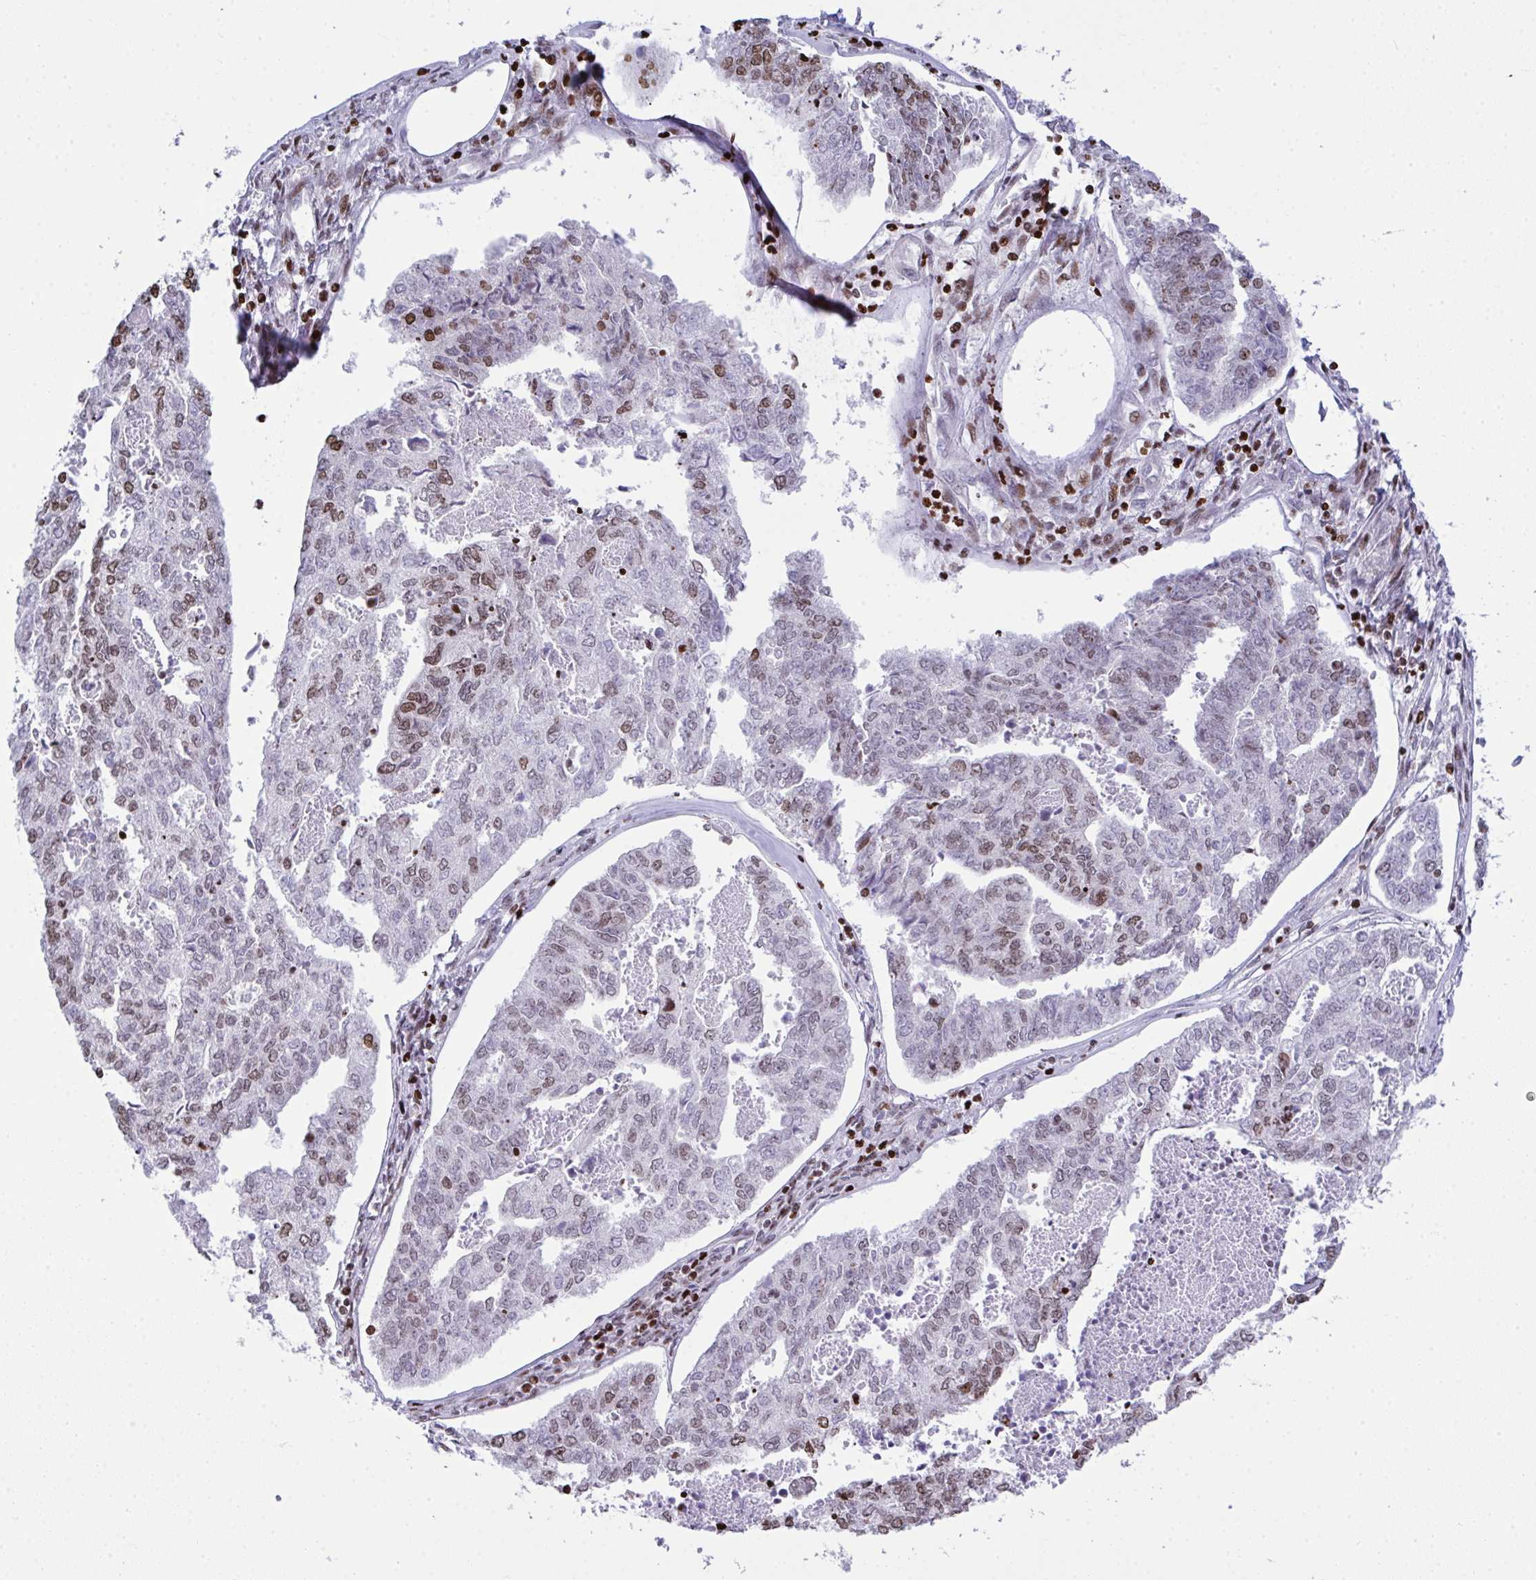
{"staining": {"intensity": "moderate", "quantity": "25%-75%", "location": "nuclear"}, "tissue": "endometrial cancer", "cell_type": "Tumor cells", "image_type": "cancer", "snomed": [{"axis": "morphology", "description": "Adenocarcinoma, NOS"}, {"axis": "topography", "description": "Endometrium"}], "caption": "Moderate nuclear protein staining is present in approximately 25%-75% of tumor cells in endometrial cancer (adenocarcinoma).", "gene": "RAPGEF5", "patient": {"sex": "female", "age": 73}}